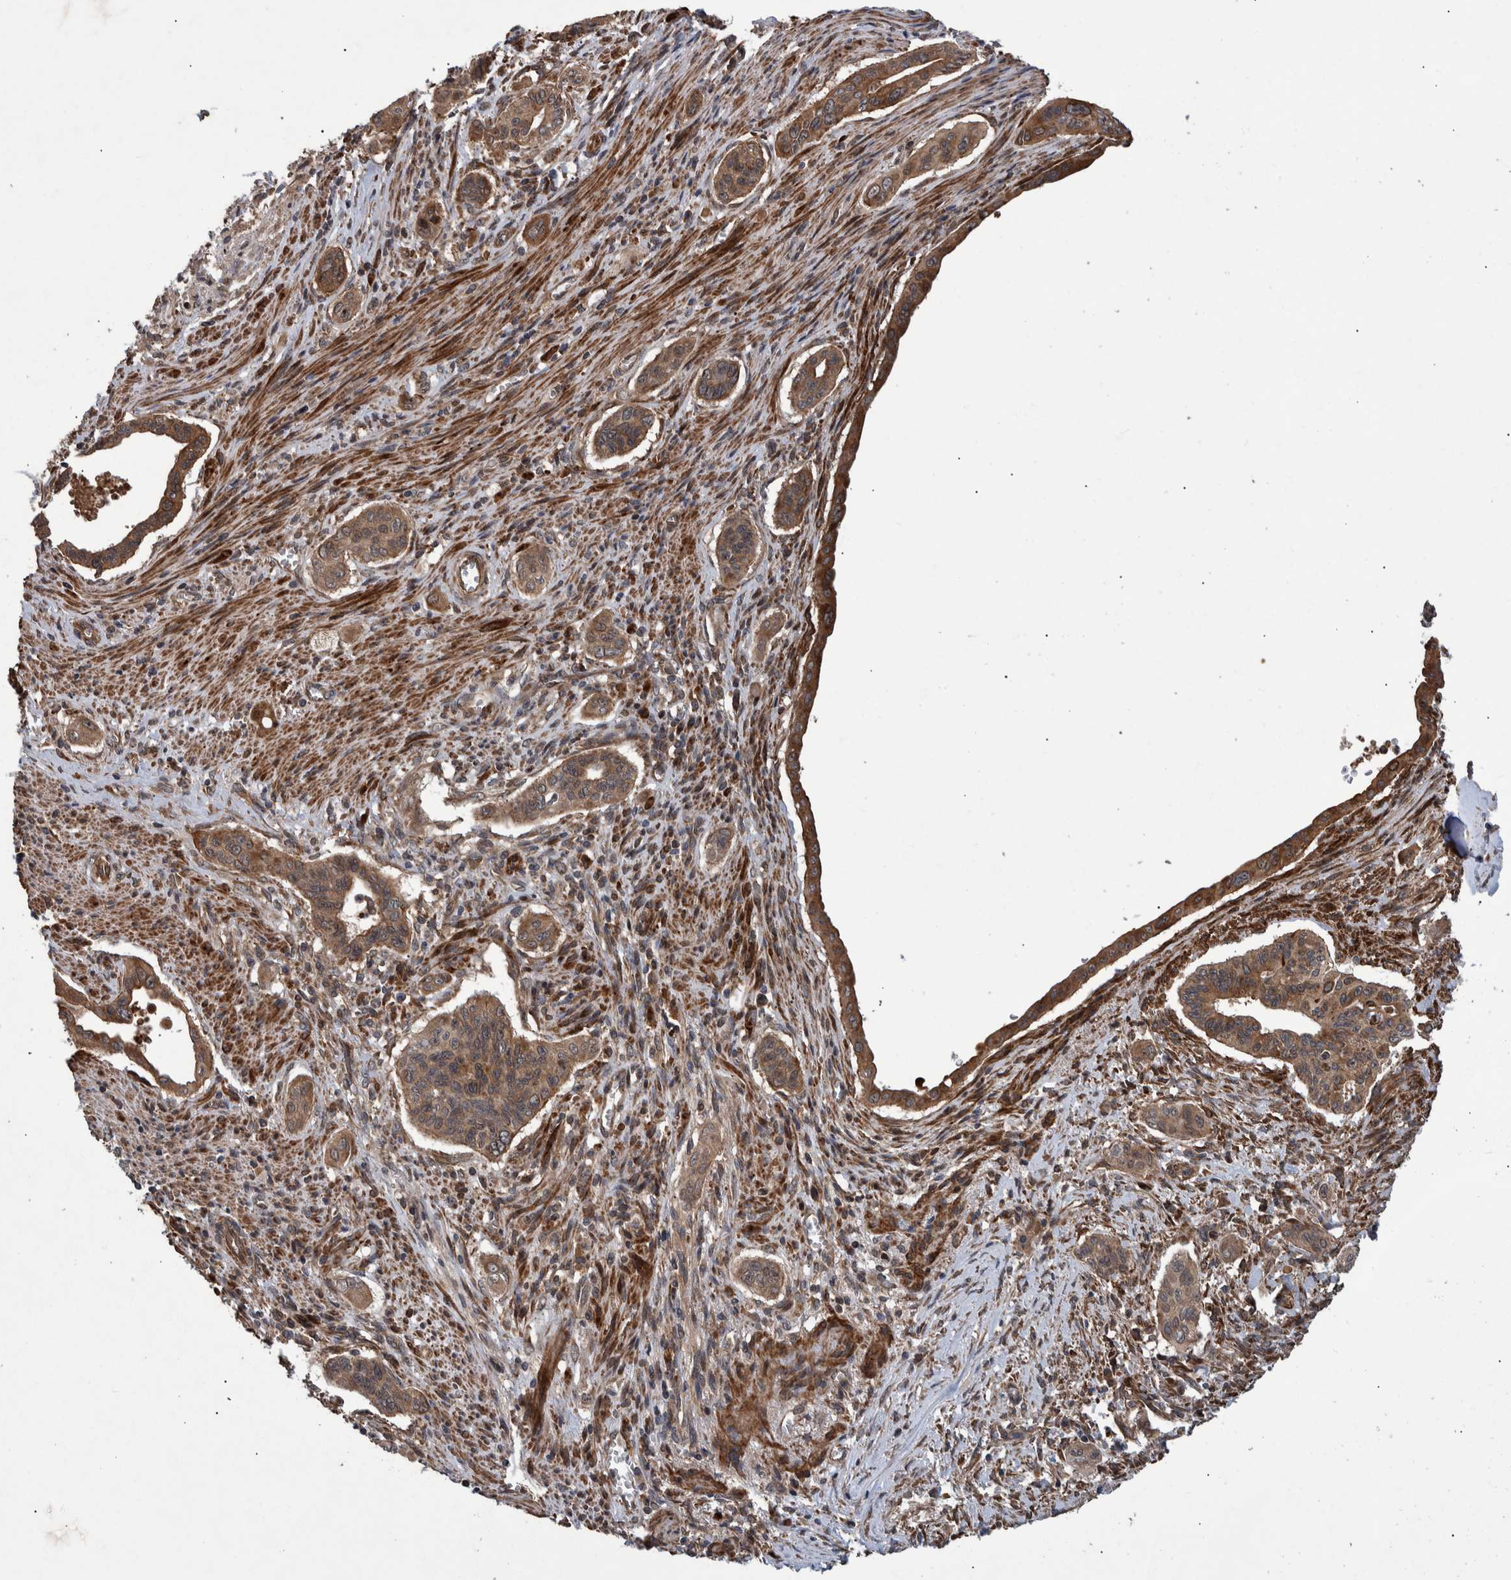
{"staining": {"intensity": "moderate", "quantity": ">75%", "location": "cytoplasmic/membranous"}, "tissue": "pancreatic cancer", "cell_type": "Tumor cells", "image_type": "cancer", "snomed": [{"axis": "morphology", "description": "Adenocarcinoma, NOS"}, {"axis": "topography", "description": "Pancreas"}], "caption": "Immunohistochemical staining of adenocarcinoma (pancreatic) displays moderate cytoplasmic/membranous protein expression in approximately >75% of tumor cells. (DAB (3,3'-diaminobenzidine) = brown stain, brightfield microscopy at high magnification).", "gene": "B3GNTL1", "patient": {"sex": "male", "age": 77}}